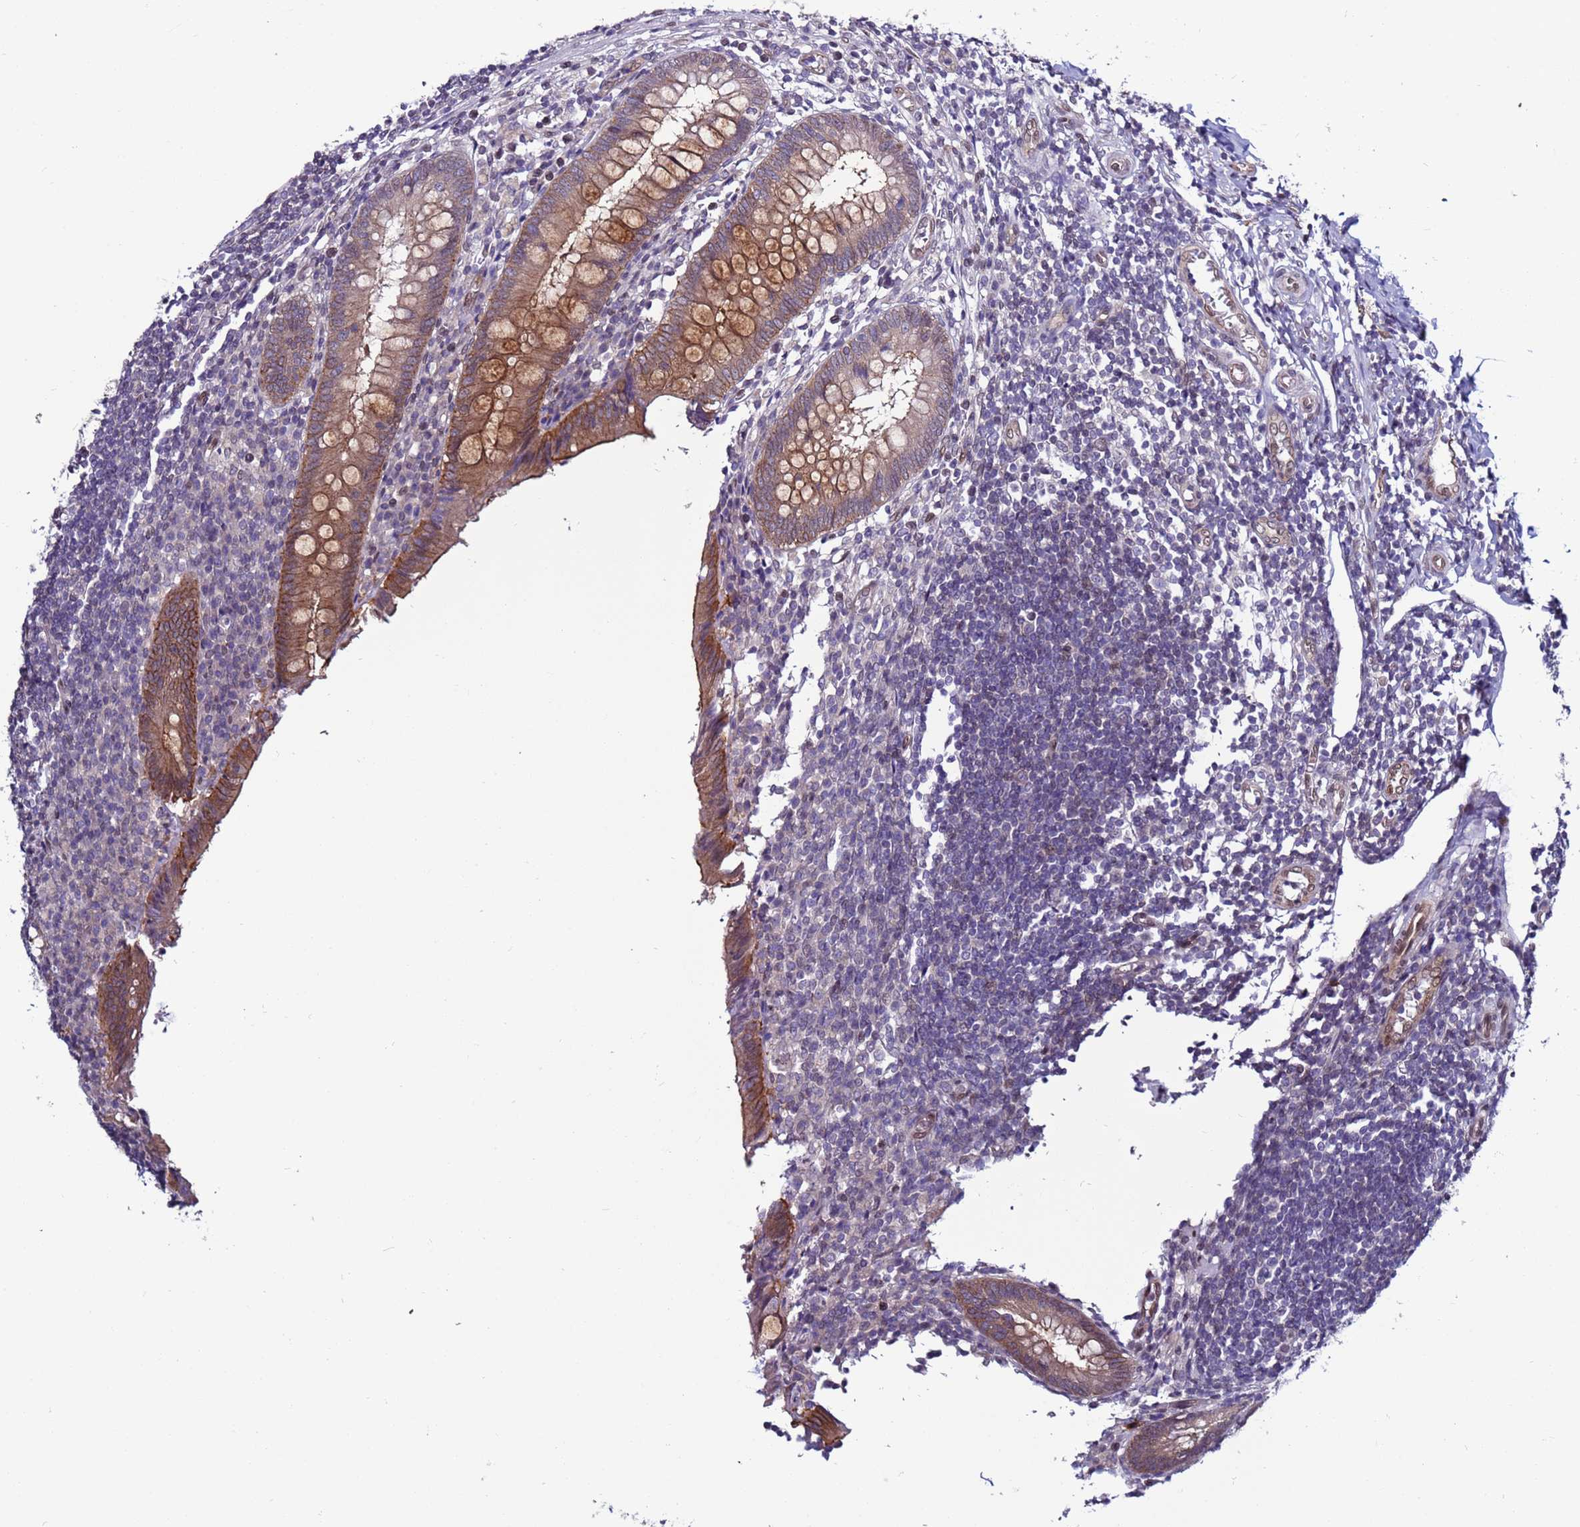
{"staining": {"intensity": "moderate", "quantity": ">75%", "location": "cytoplasmic/membranous"}, "tissue": "appendix", "cell_type": "Glandular cells", "image_type": "normal", "snomed": [{"axis": "morphology", "description": "Normal tissue, NOS"}, {"axis": "topography", "description": "Appendix"}], "caption": "Immunohistochemical staining of normal appendix demonstrates moderate cytoplasmic/membranous protein positivity in approximately >75% of glandular cells.", "gene": "TRIM37", "patient": {"sex": "female", "age": 17}}